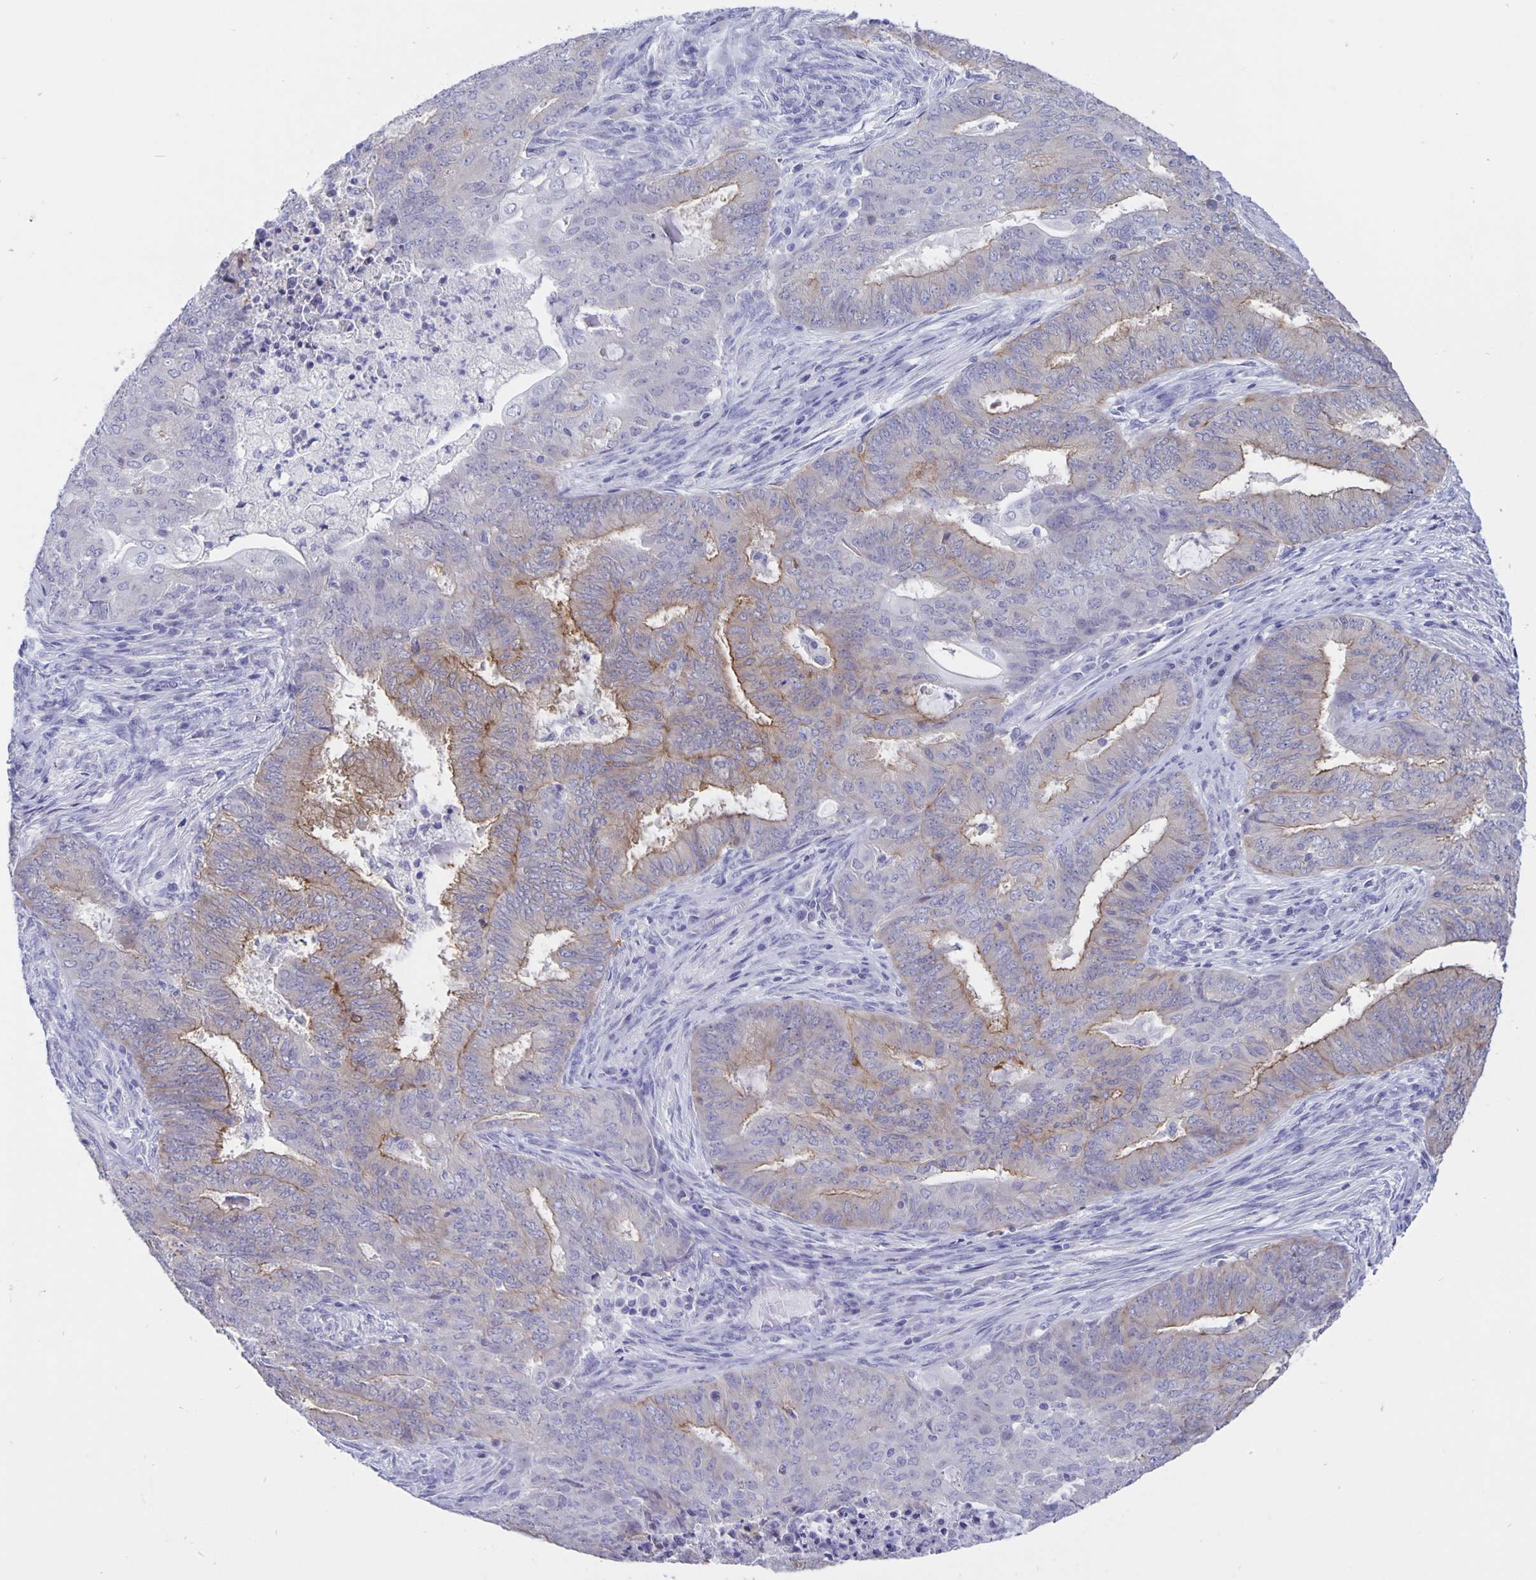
{"staining": {"intensity": "moderate", "quantity": "<25%", "location": "cytoplasmic/membranous"}, "tissue": "endometrial cancer", "cell_type": "Tumor cells", "image_type": "cancer", "snomed": [{"axis": "morphology", "description": "Adenocarcinoma, NOS"}, {"axis": "topography", "description": "Endometrium"}], "caption": "High-magnification brightfield microscopy of endometrial cancer stained with DAB (3,3'-diaminobenzidine) (brown) and counterstained with hematoxylin (blue). tumor cells exhibit moderate cytoplasmic/membranous expression is present in about<25% of cells. Immunohistochemistry (ihc) stains the protein in brown and the nuclei are stained blue.", "gene": "ERMN", "patient": {"sex": "female", "age": 62}}